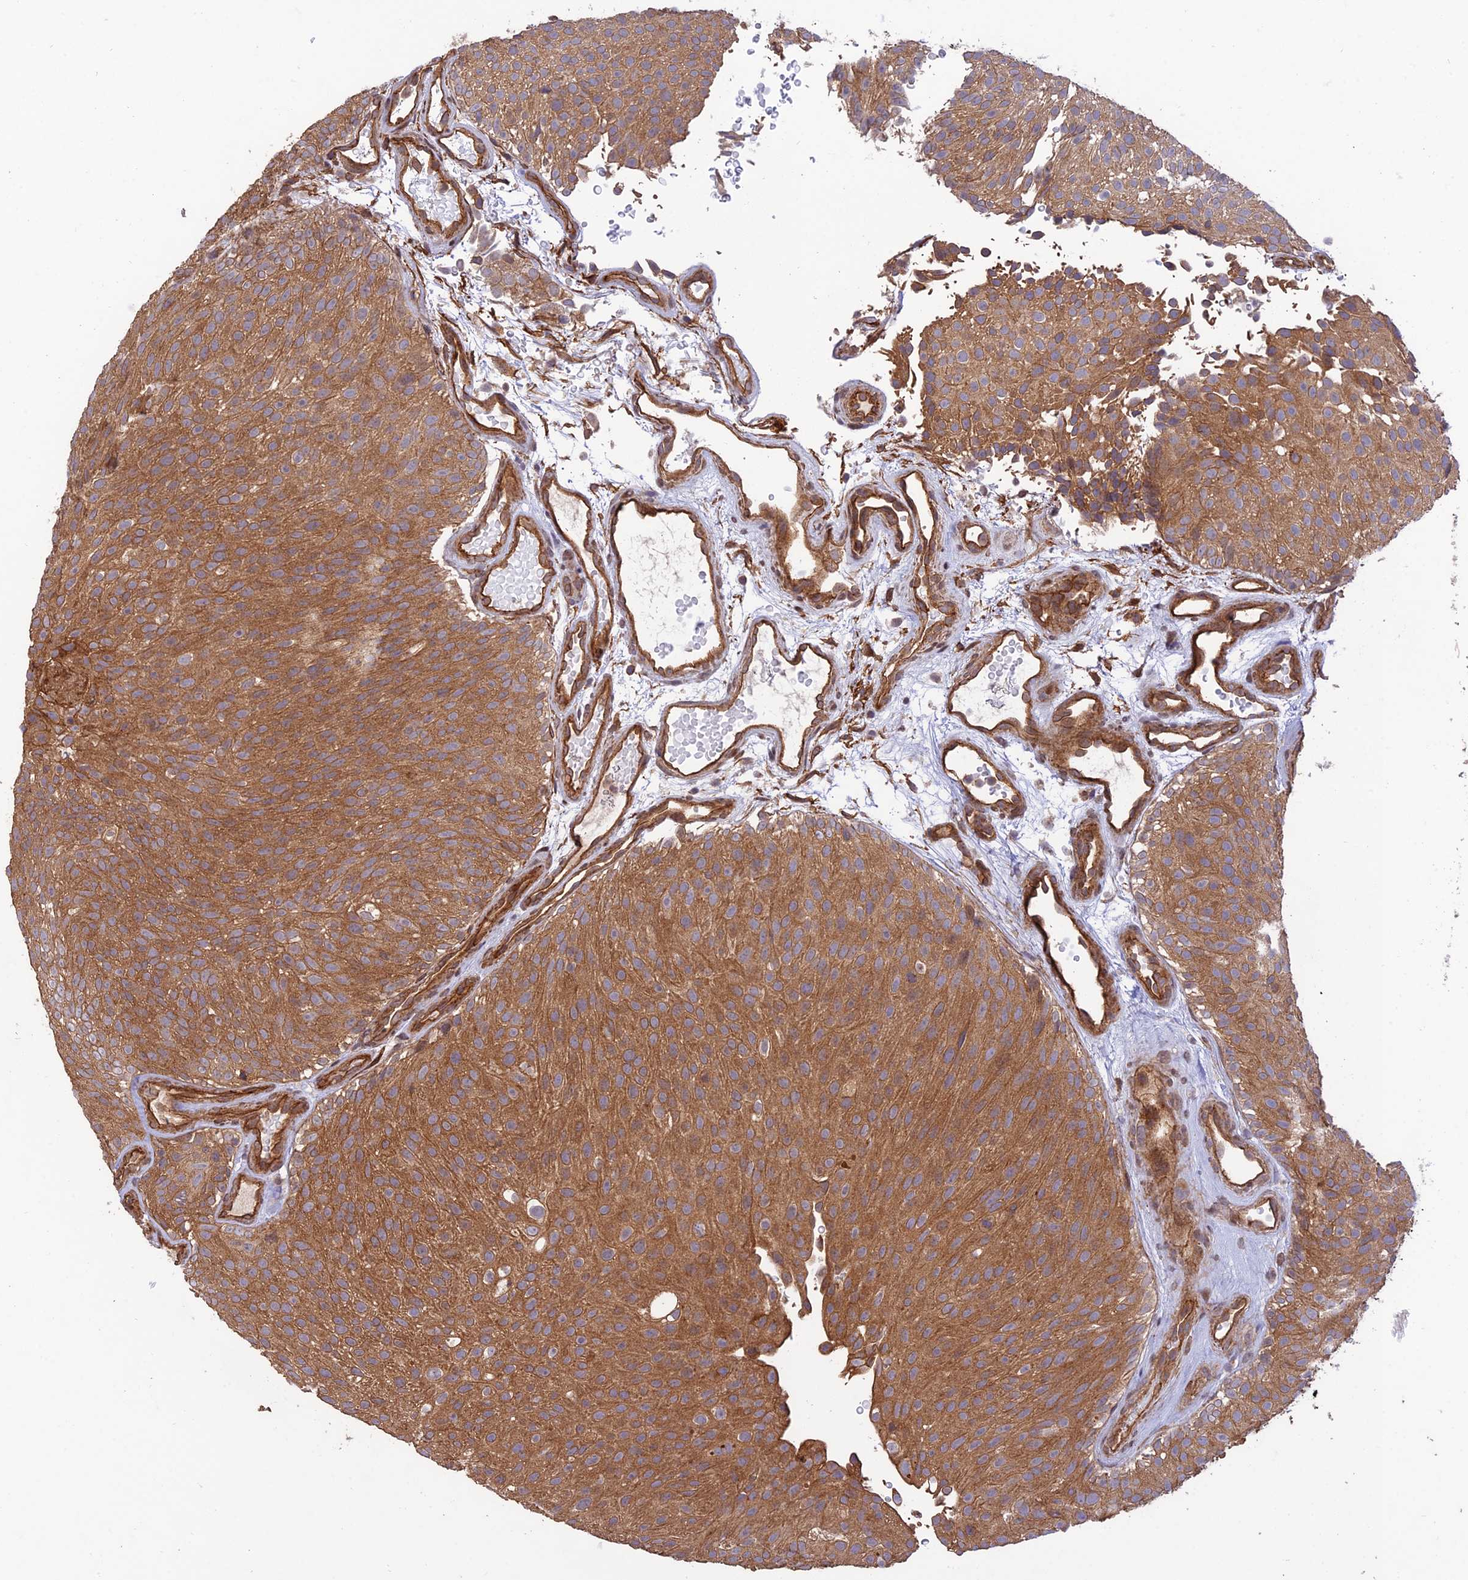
{"staining": {"intensity": "moderate", "quantity": ">75%", "location": "cytoplasmic/membranous"}, "tissue": "urothelial cancer", "cell_type": "Tumor cells", "image_type": "cancer", "snomed": [{"axis": "morphology", "description": "Urothelial carcinoma, Low grade"}, {"axis": "topography", "description": "Urinary bladder"}], "caption": "Immunohistochemistry (IHC) of human urothelial cancer exhibits medium levels of moderate cytoplasmic/membranous expression in approximately >75% of tumor cells.", "gene": "HOMER2", "patient": {"sex": "male", "age": 78}}